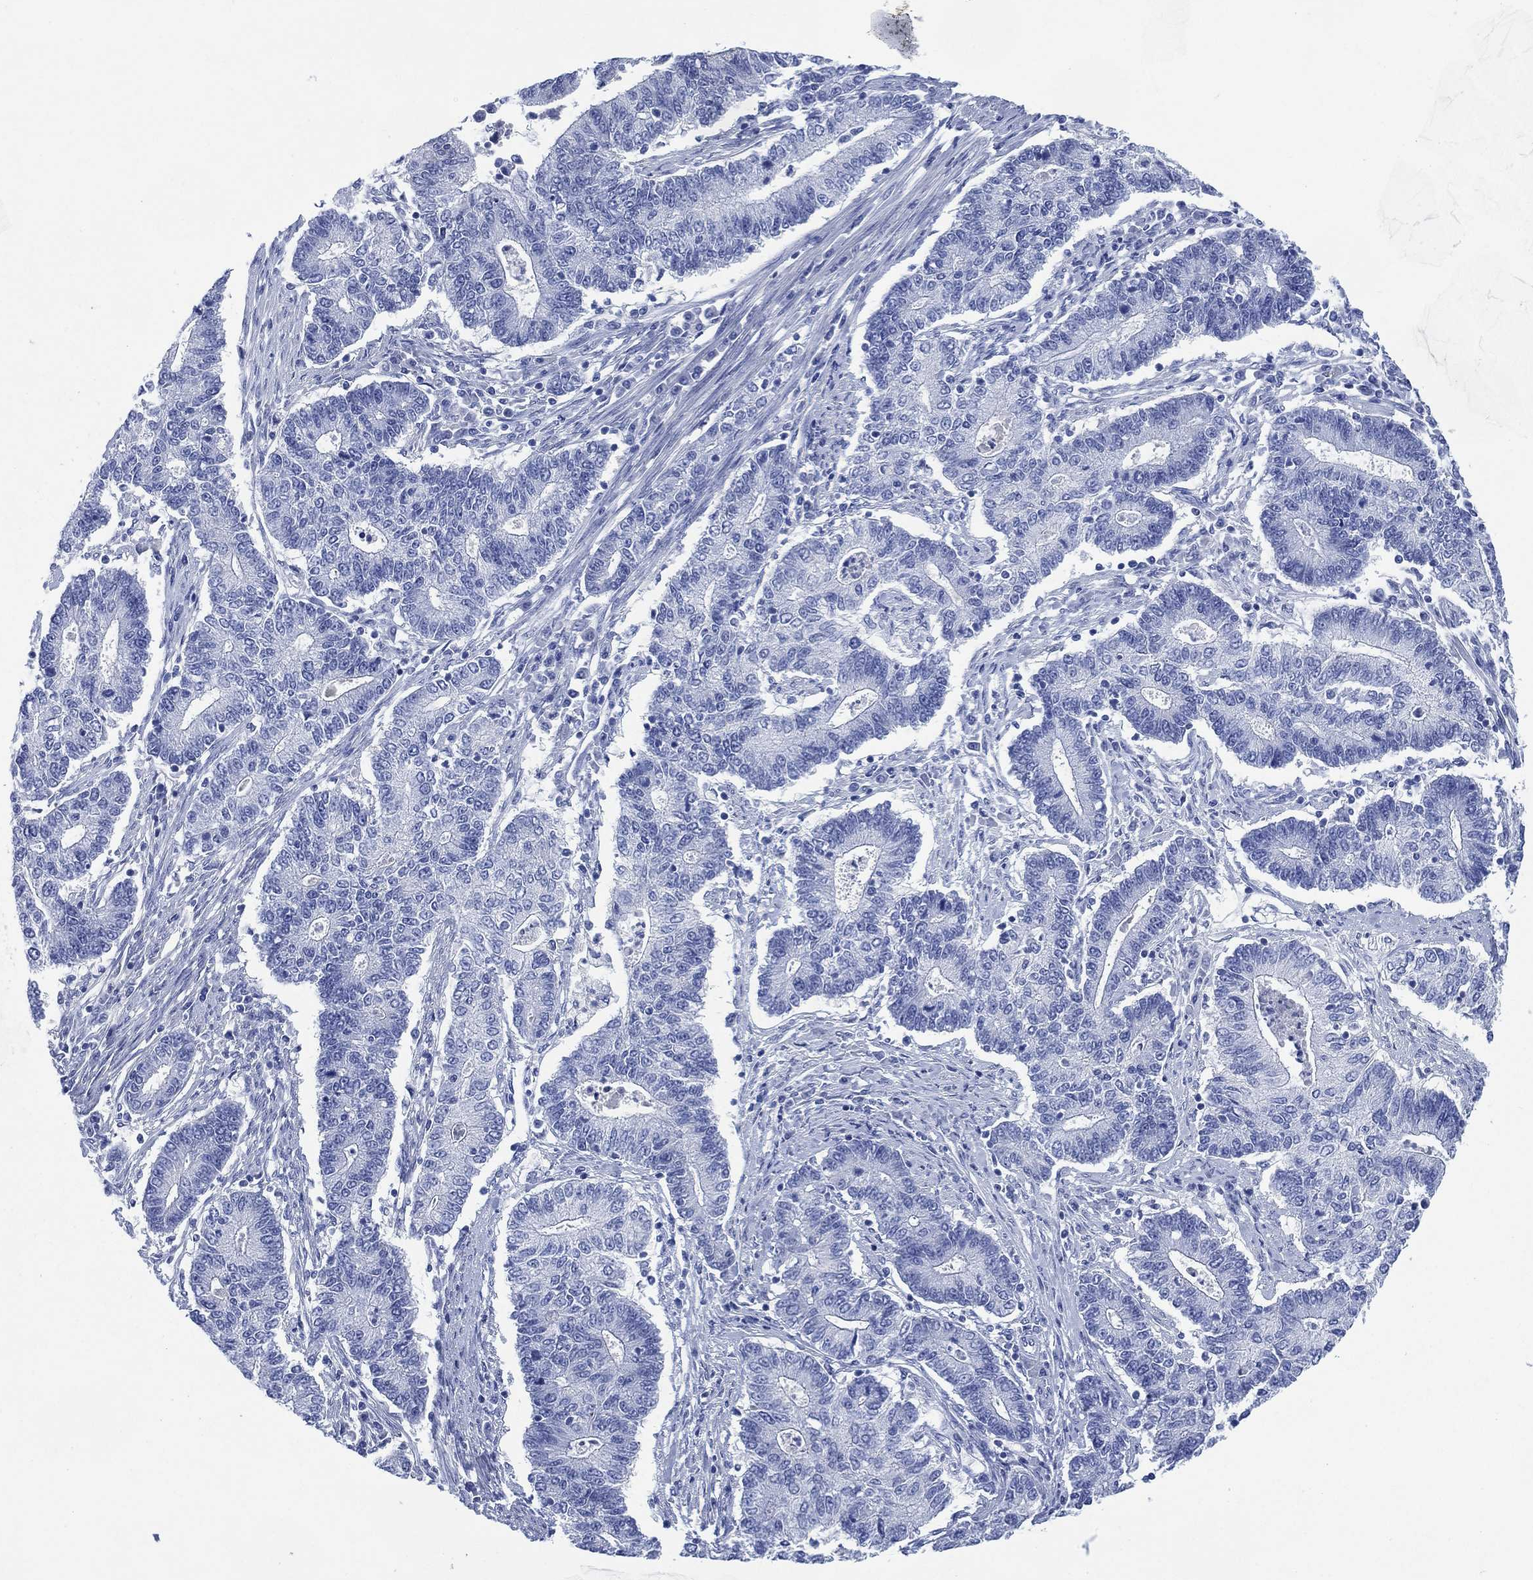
{"staining": {"intensity": "negative", "quantity": "none", "location": "none"}, "tissue": "endometrial cancer", "cell_type": "Tumor cells", "image_type": "cancer", "snomed": [{"axis": "morphology", "description": "Adenocarcinoma, NOS"}, {"axis": "topography", "description": "Uterus"}, {"axis": "topography", "description": "Endometrium"}], "caption": "Tumor cells are negative for protein expression in human adenocarcinoma (endometrial).", "gene": "SIGLECL1", "patient": {"sex": "female", "age": 54}}